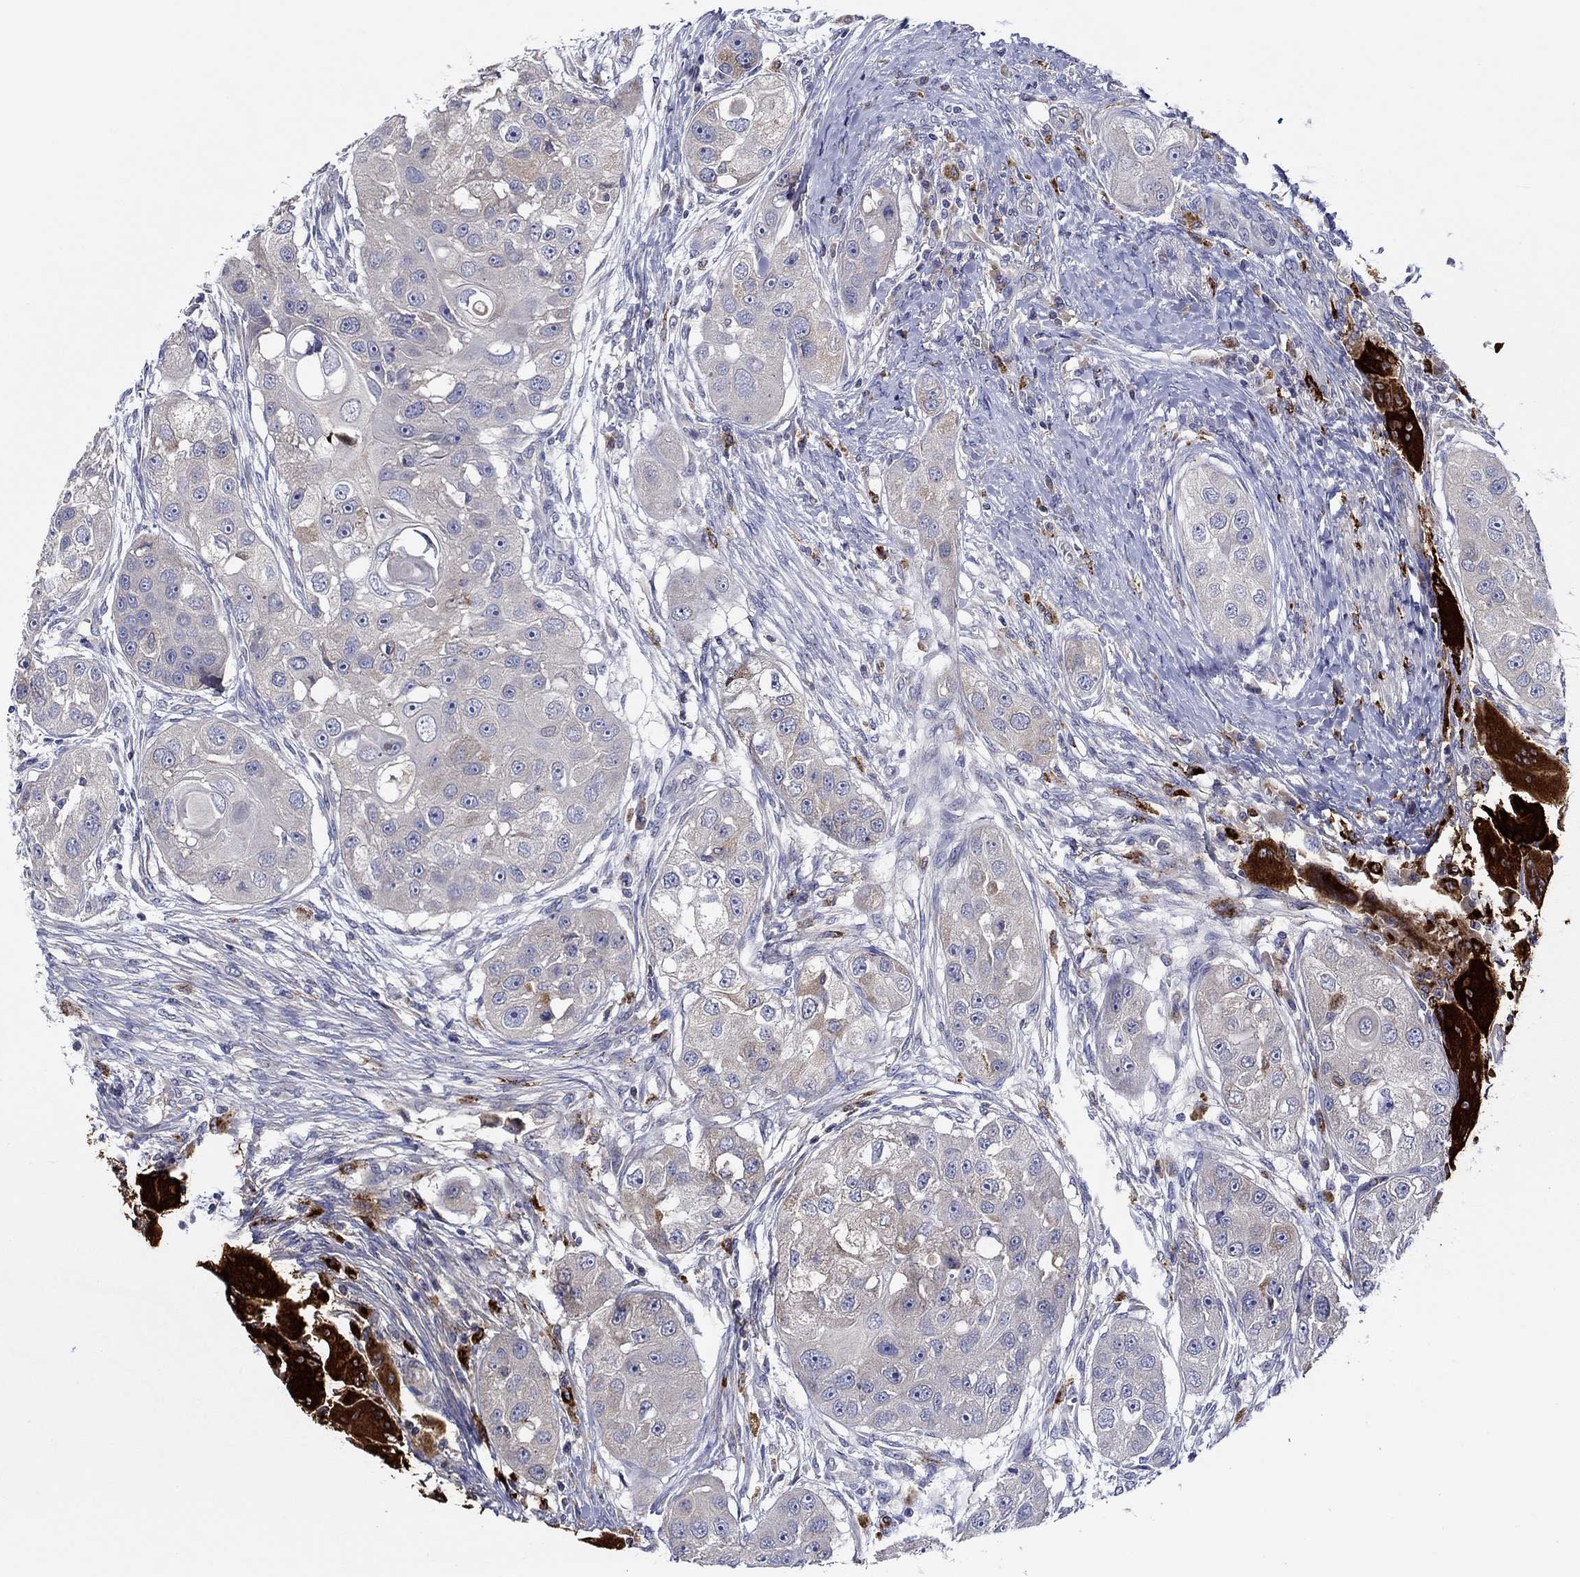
{"staining": {"intensity": "weak", "quantity": "<25%", "location": "cytoplasmic/membranous"}, "tissue": "head and neck cancer", "cell_type": "Tumor cells", "image_type": "cancer", "snomed": [{"axis": "morphology", "description": "Squamous cell carcinoma, NOS"}, {"axis": "topography", "description": "Head-Neck"}], "caption": "Immunohistochemistry (IHC) histopathology image of neoplastic tissue: human head and neck cancer (squamous cell carcinoma) stained with DAB displays no significant protein staining in tumor cells.", "gene": "CHIT1", "patient": {"sex": "male", "age": 51}}